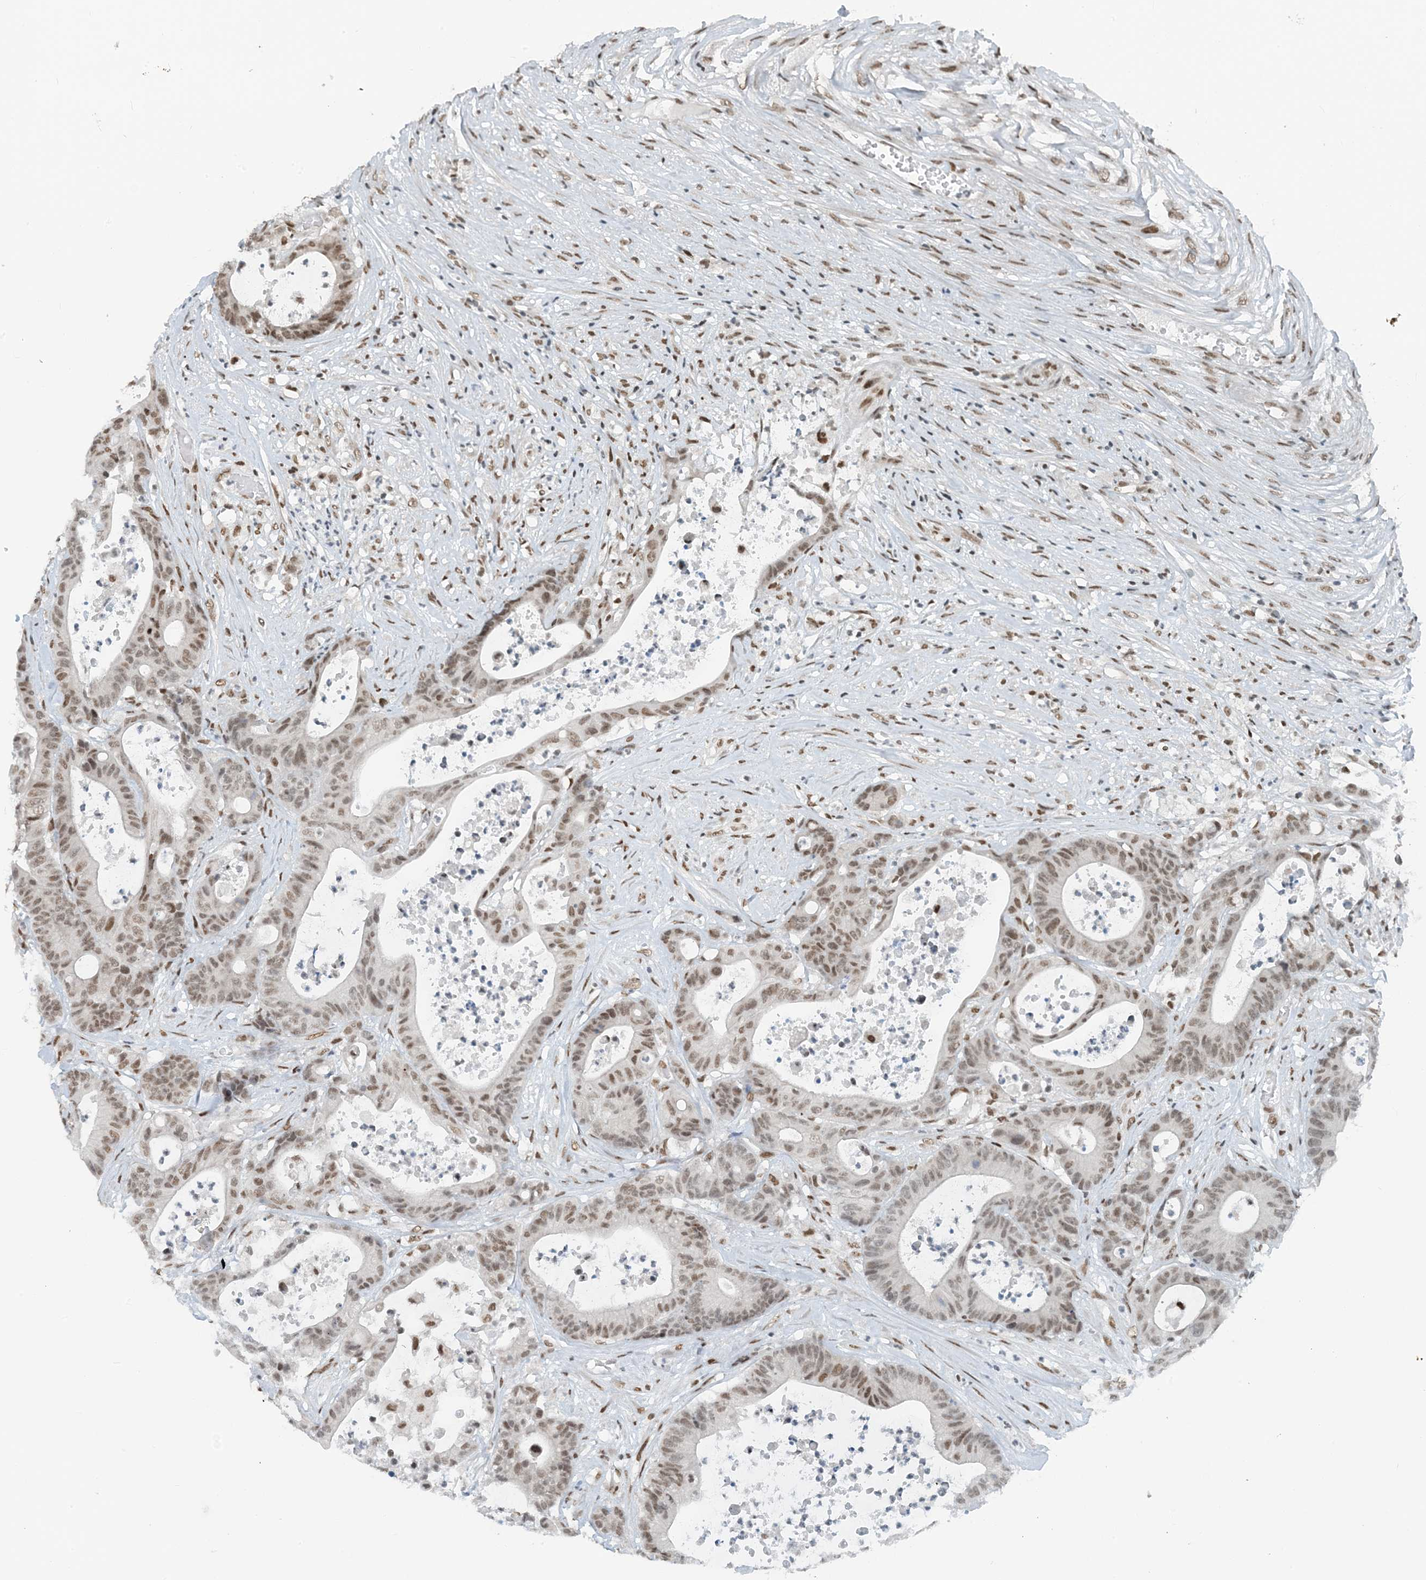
{"staining": {"intensity": "moderate", "quantity": ">75%", "location": "nuclear"}, "tissue": "colorectal cancer", "cell_type": "Tumor cells", "image_type": "cancer", "snomed": [{"axis": "morphology", "description": "Adenocarcinoma, NOS"}, {"axis": "topography", "description": "Colon"}], "caption": "DAB immunohistochemical staining of colorectal cancer exhibits moderate nuclear protein staining in about >75% of tumor cells.", "gene": "ZNF500", "patient": {"sex": "female", "age": 84}}